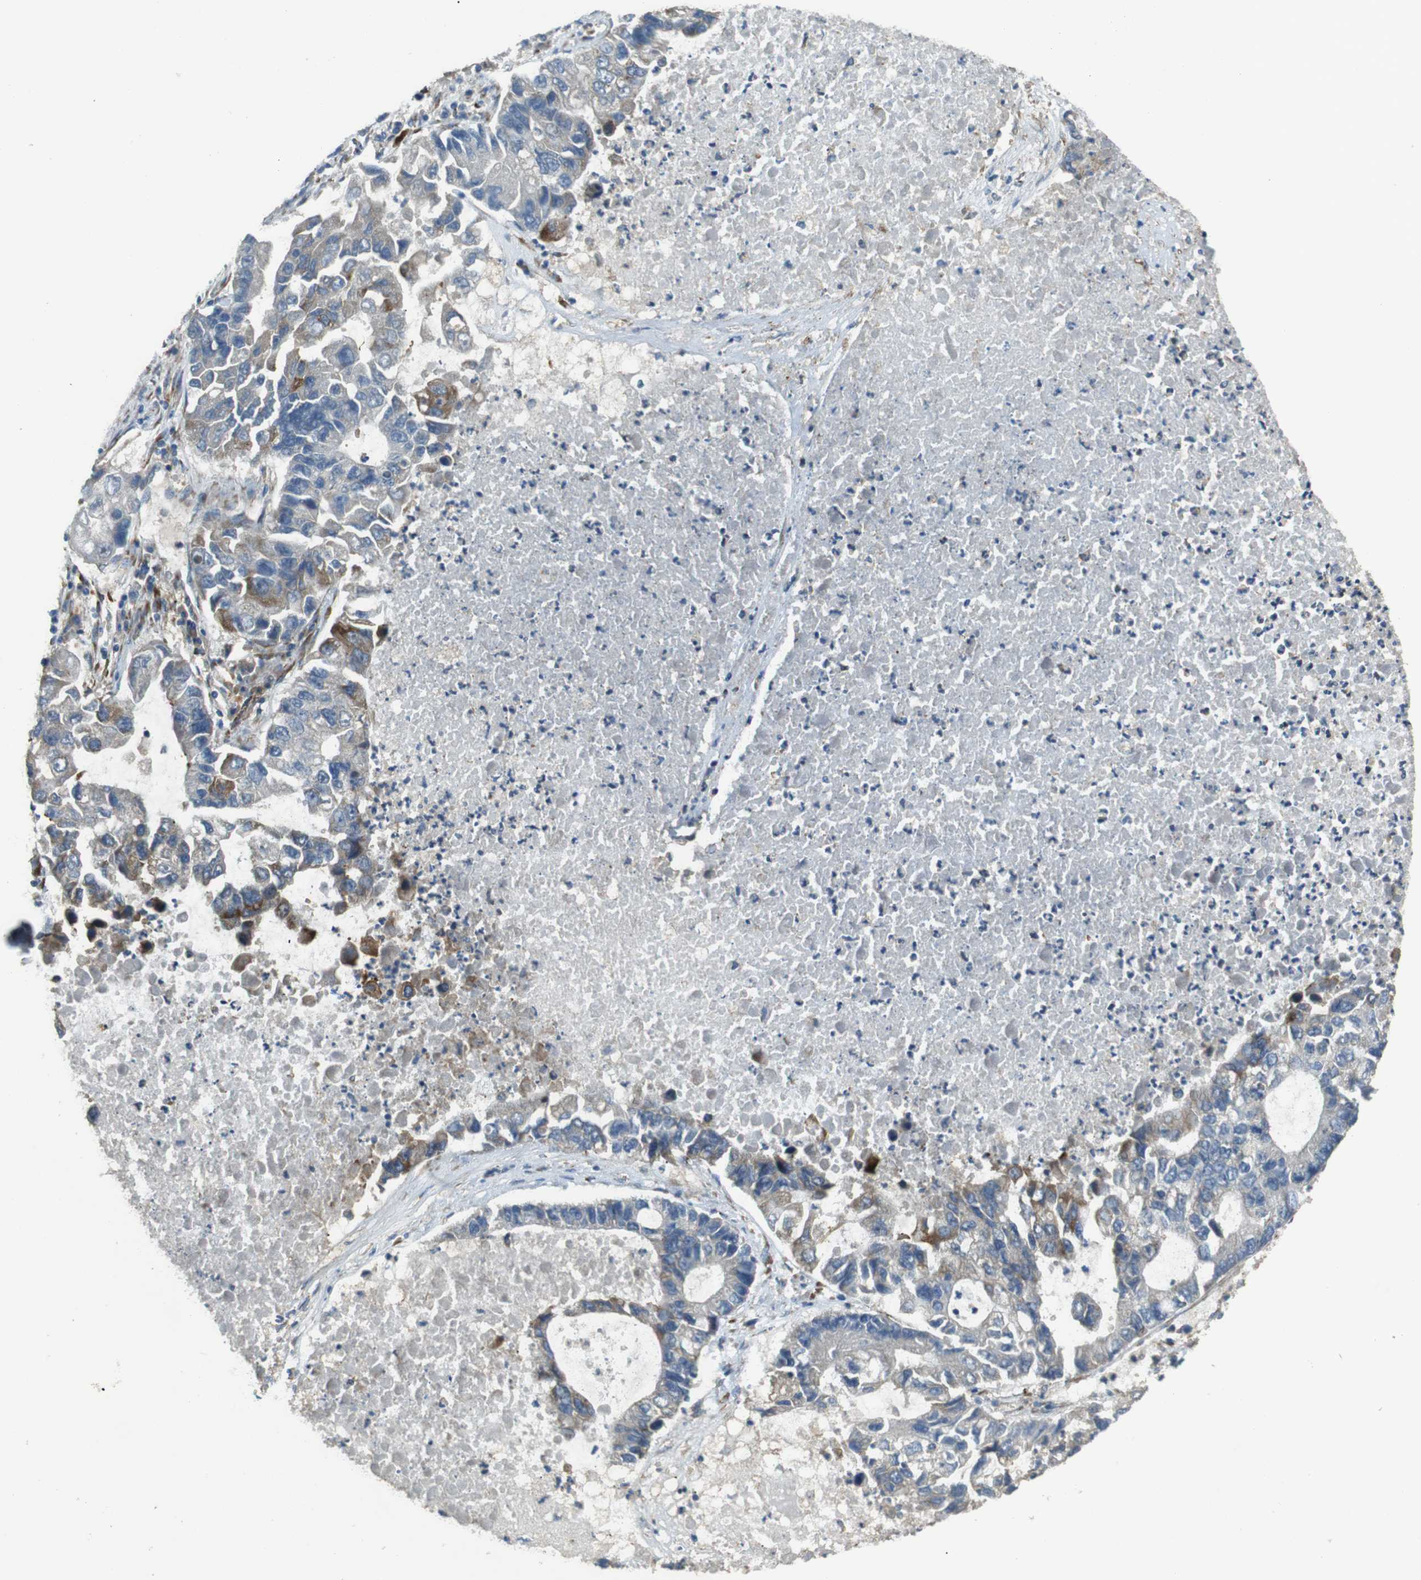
{"staining": {"intensity": "weak", "quantity": "<25%", "location": "cytoplasmic/membranous"}, "tissue": "lung cancer", "cell_type": "Tumor cells", "image_type": "cancer", "snomed": [{"axis": "morphology", "description": "Adenocarcinoma, NOS"}, {"axis": "topography", "description": "Lung"}], "caption": "Tumor cells are negative for brown protein staining in lung cancer. Brightfield microscopy of immunohistochemistry stained with DAB (brown) and hematoxylin (blue), captured at high magnification.", "gene": "ARHGAP24", "patient": {"sex": "female", "age": 51}}